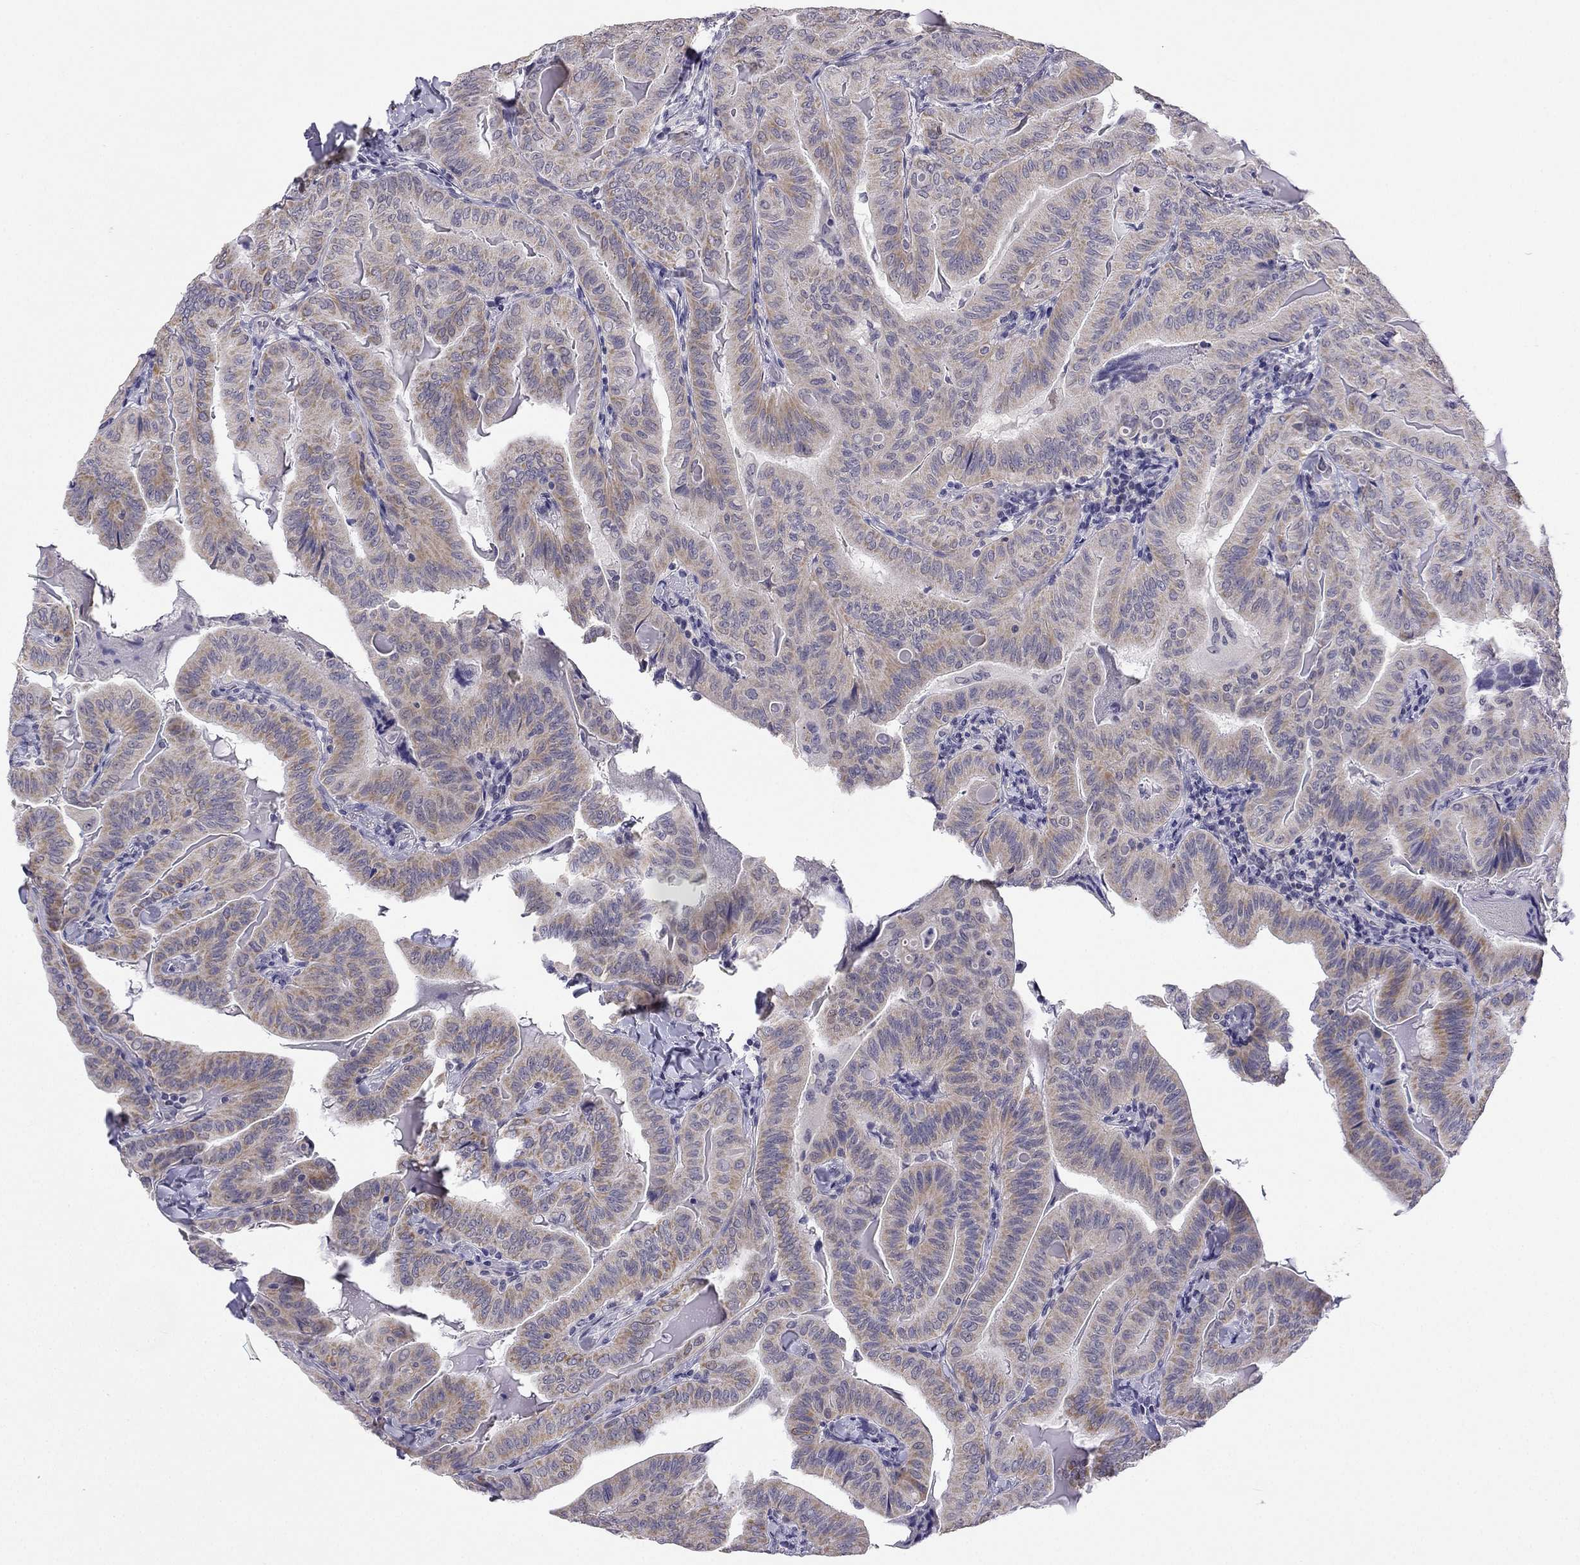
{"staining": {"intensity": "moderate", "quantity": "25%-75%", "location": "cytoplasmic/membranous"}, "tissue": "thyroid cancer", "cell_type": "Tumor cells", "image_type": "cancer", "snomed": [{"axis": "morphology", "description": "Papillary adenocarcinoma, NOS"}, {"axis": "topography", "description": "Thyroid gland"}], "caption": "Immunohistochemistry (IHC) of human papillary adenocarcinoma (thyroid) exhibits medium levels of moderate cytoplasmic/membranous staining in about 25%-75% of tumor cells.", "gene": "C5orf49", "patient": {"sex": "female", "age": 68}}